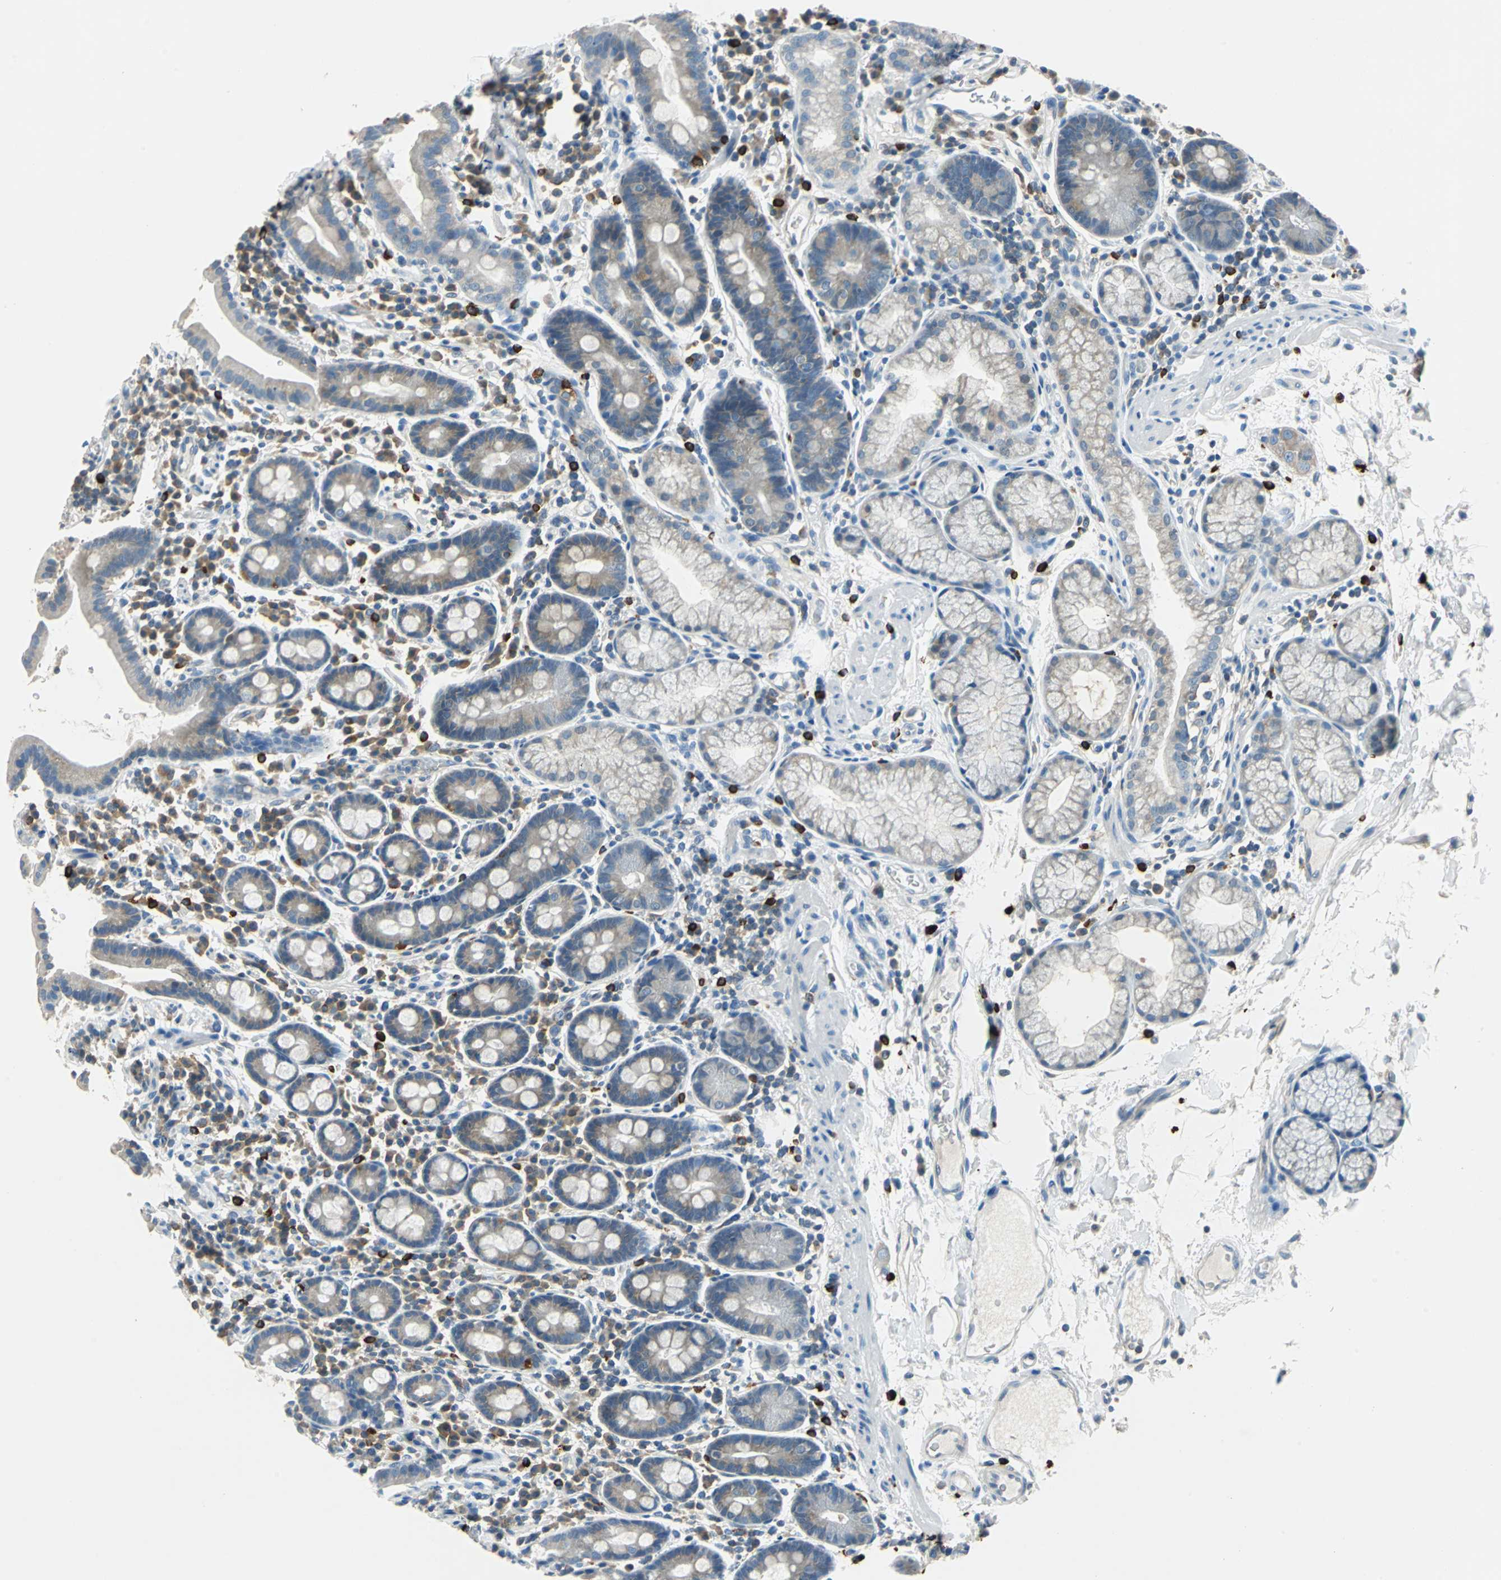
{"staining": {"intensity": "weak", "quantity": "<25%", "location": "cytoplasmic/membranous"}, "tissue": "duodenum", "cell_type": "Glandular cells", "image_type": "normal", "snomed": [{"axis": "morphology", "description": "Normal tissue, NOS"}, {"axis": "topography", "description": "Duodenum"}], "caption": "This is a micrograph of IHC staining of normal duodenum, which shows no expression in glandular cells. The staining was performed using DAB to visualize the protein expression in brown, while the nuclei were stained in blue with hematoxylin (Magnification: 20x).", "gene": "CPA3", "patient": {"sex": "male", "age": 50}}